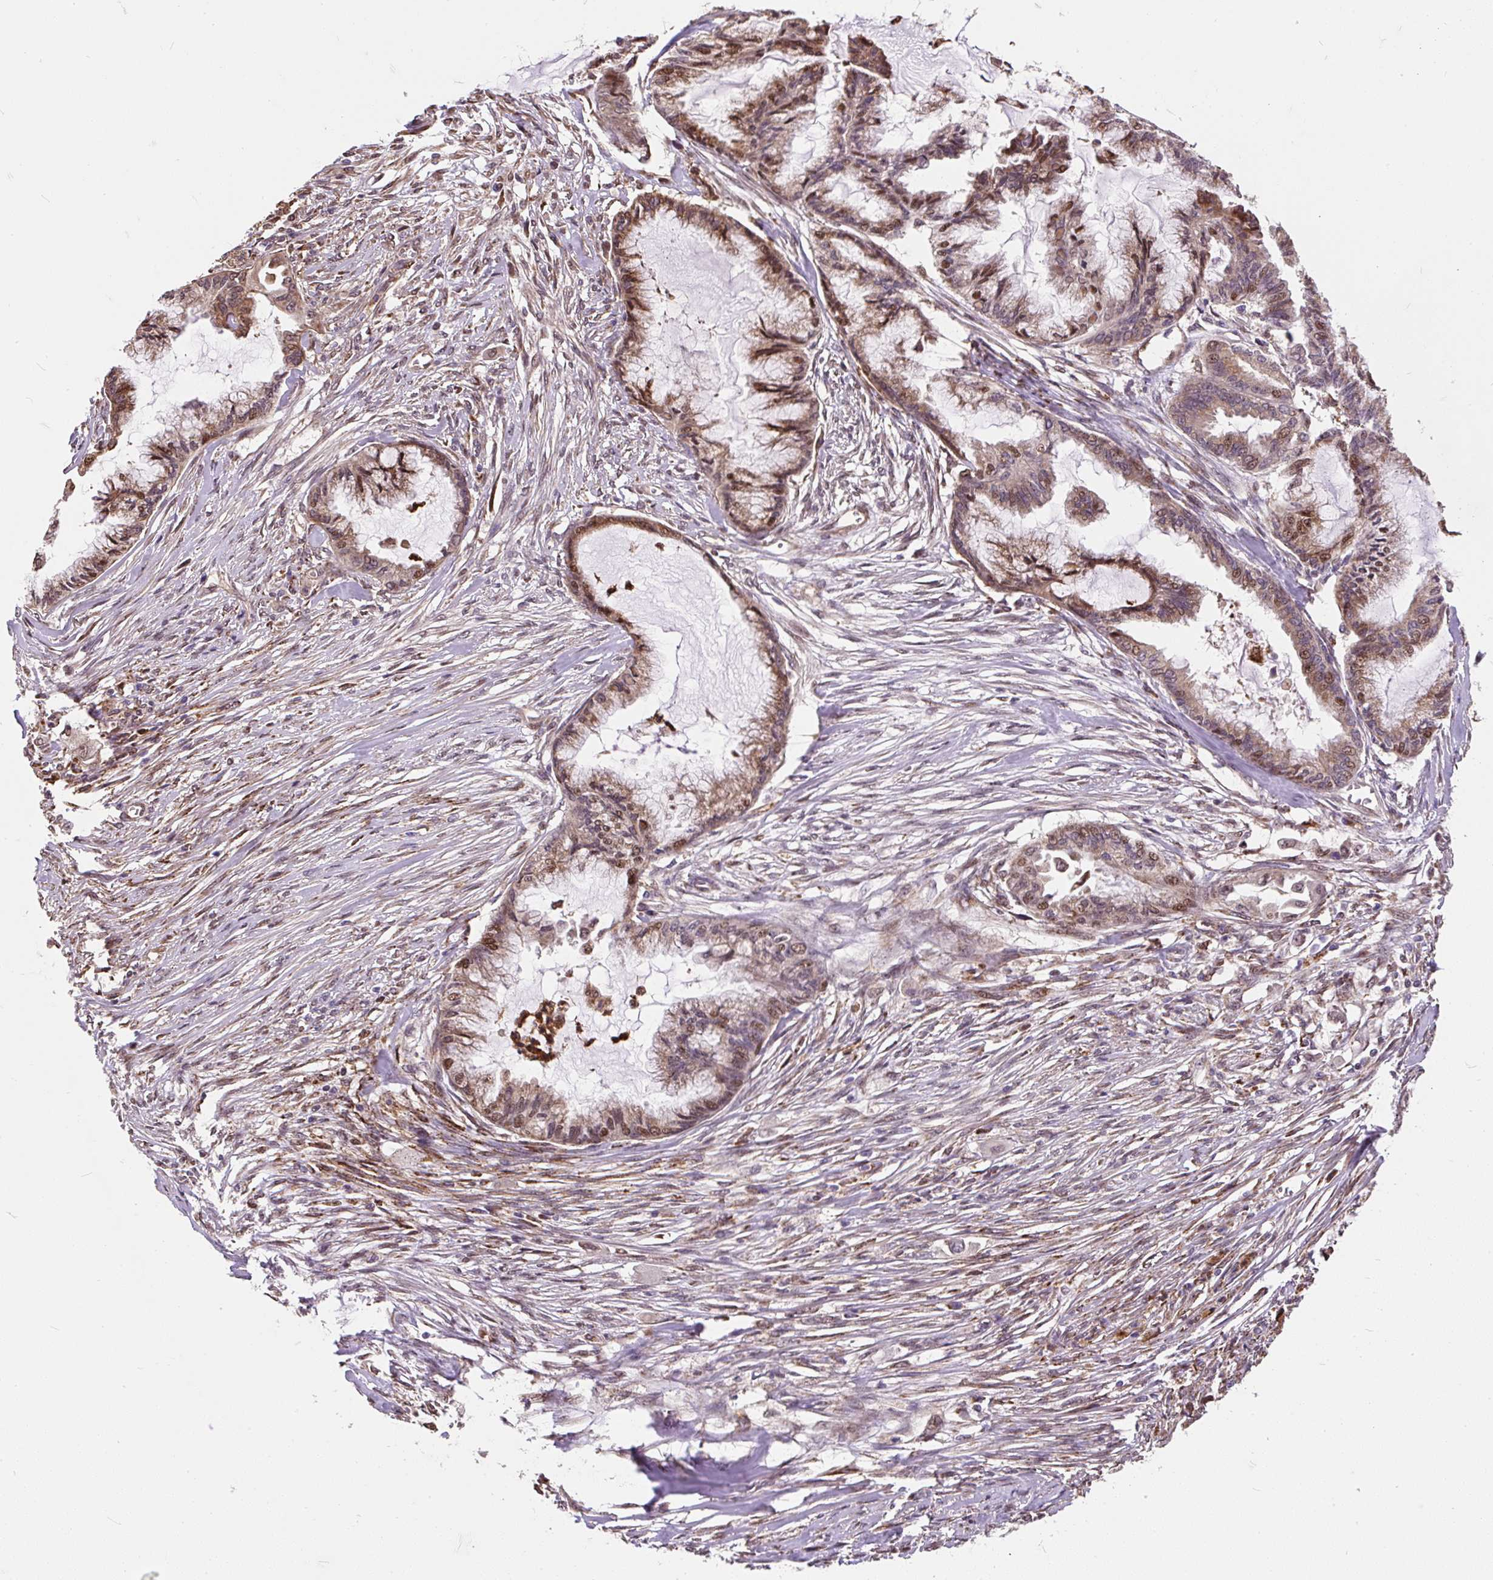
{"staining": {"intensity": "moderate", "quantity": ">75%", "location": "cytoplasmic/membranous,nuclear"}, "tissue": "endometrial cancer", "cell_type": "Tumor cells", "image_type": "cancer", "snomed": [{"axis": "morphology", "description": "Adenocarcinoma, NOS"}, {"axis": "topography", "description": "Endometrium"}], "caption": "The immunohistochemical stain shows moderate cytoplasmic/membranous and nuclear expression in tumor cells of endometrial cancer tissue.", "gene": "PUS7L", "patient": {"sex": "female", "age": 86}}